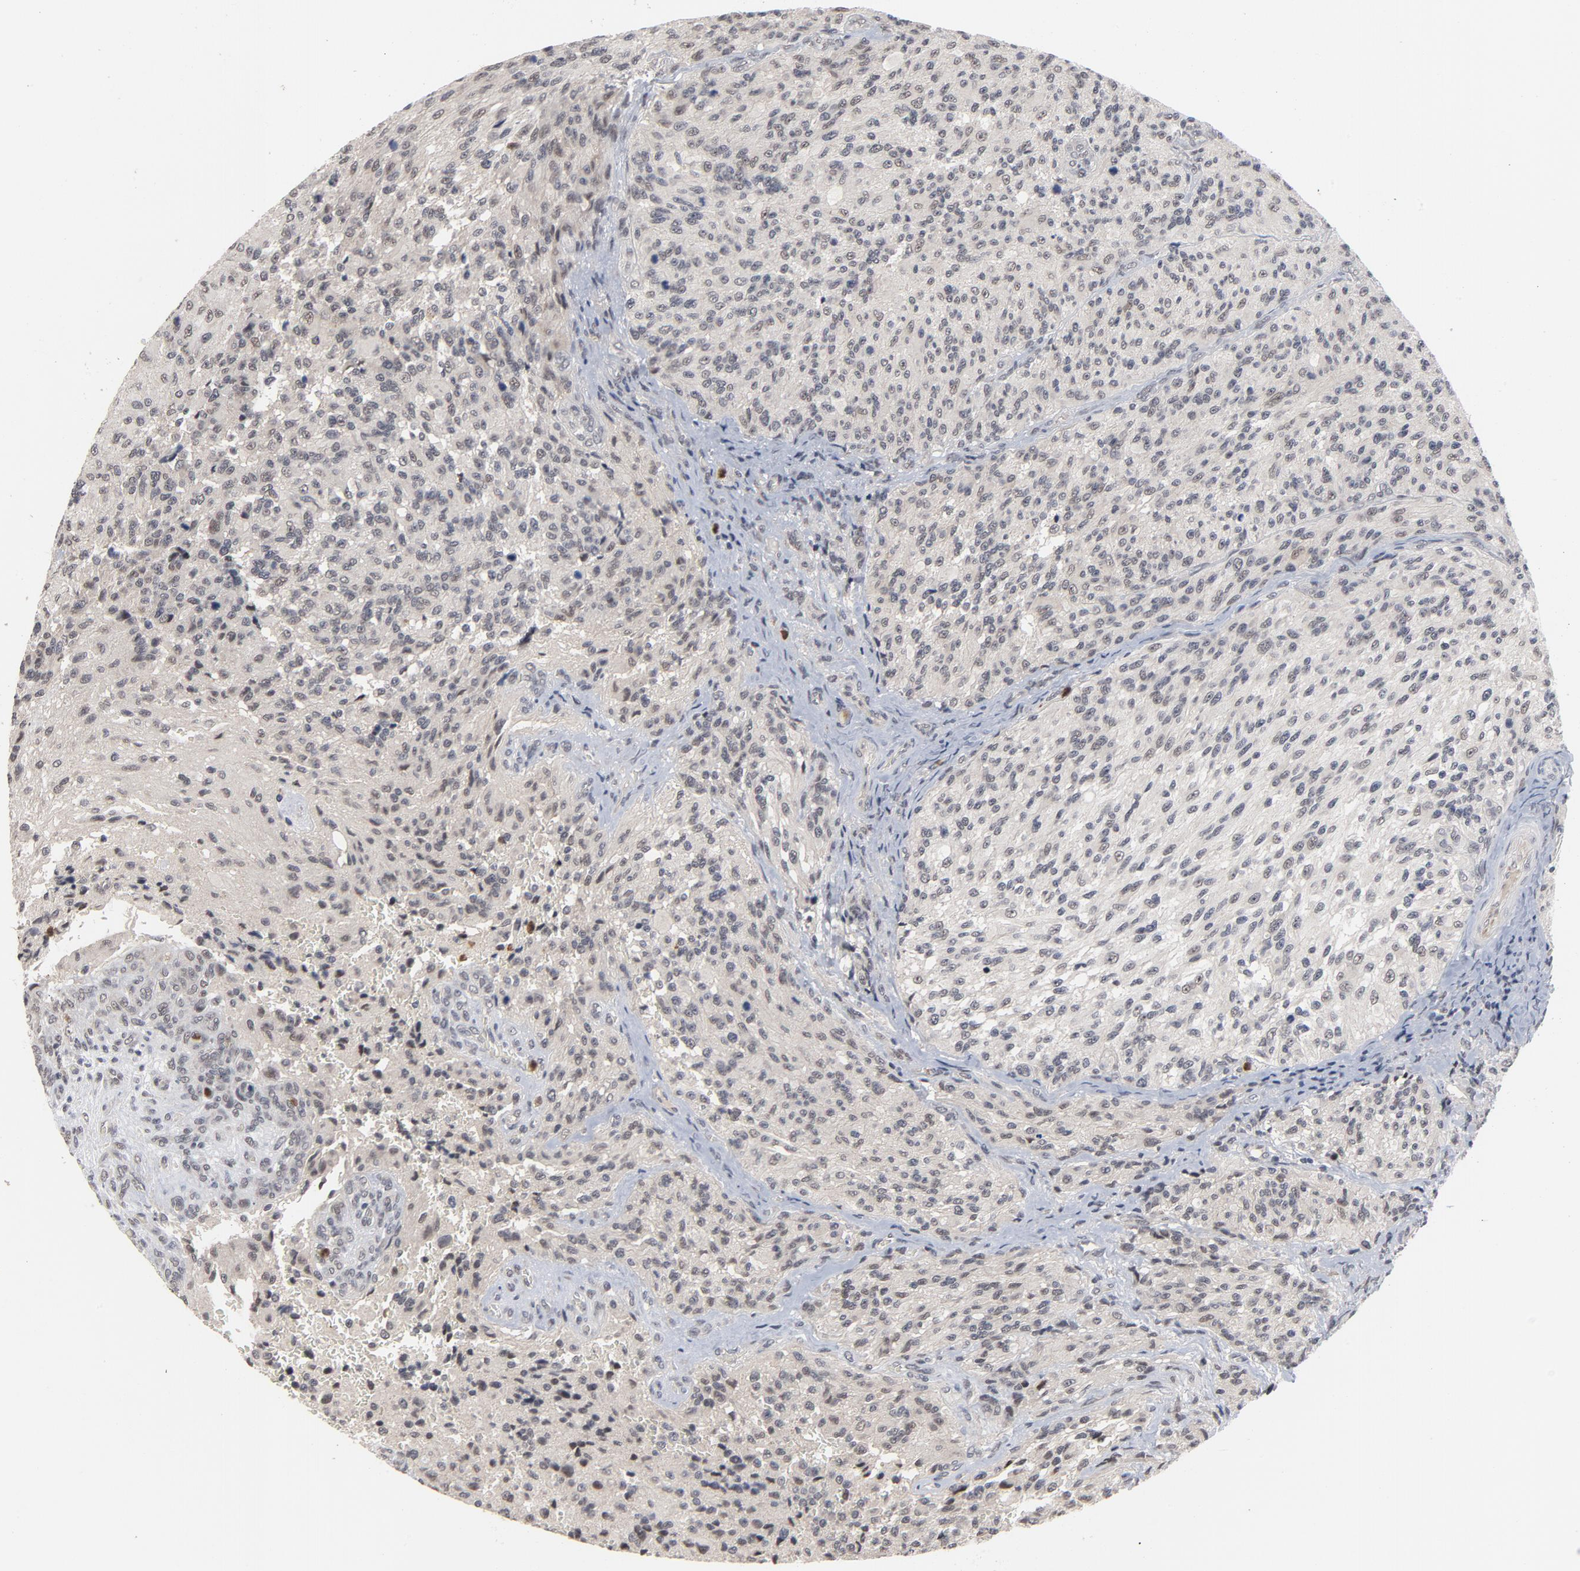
{"staining": {"intensity": "negative", "quantity": "none", "location": "none"}, "tissue": "glioma", "cell_type": "Tumor cells", "image_type": "cancer", "snomed": [{"axis": "morphology", "description": "Normal tissue, NOS"}, {"axis": "morphology", "description": "Glioma, malignant, High grade"}, {"axis": "topography", "description": "Cerebral cortex"}], "caption": "Tumor cells are negative for brown protein staining in glioma.", "gene": "RTL5", "patient": {"sex": "male", "age": 56}}